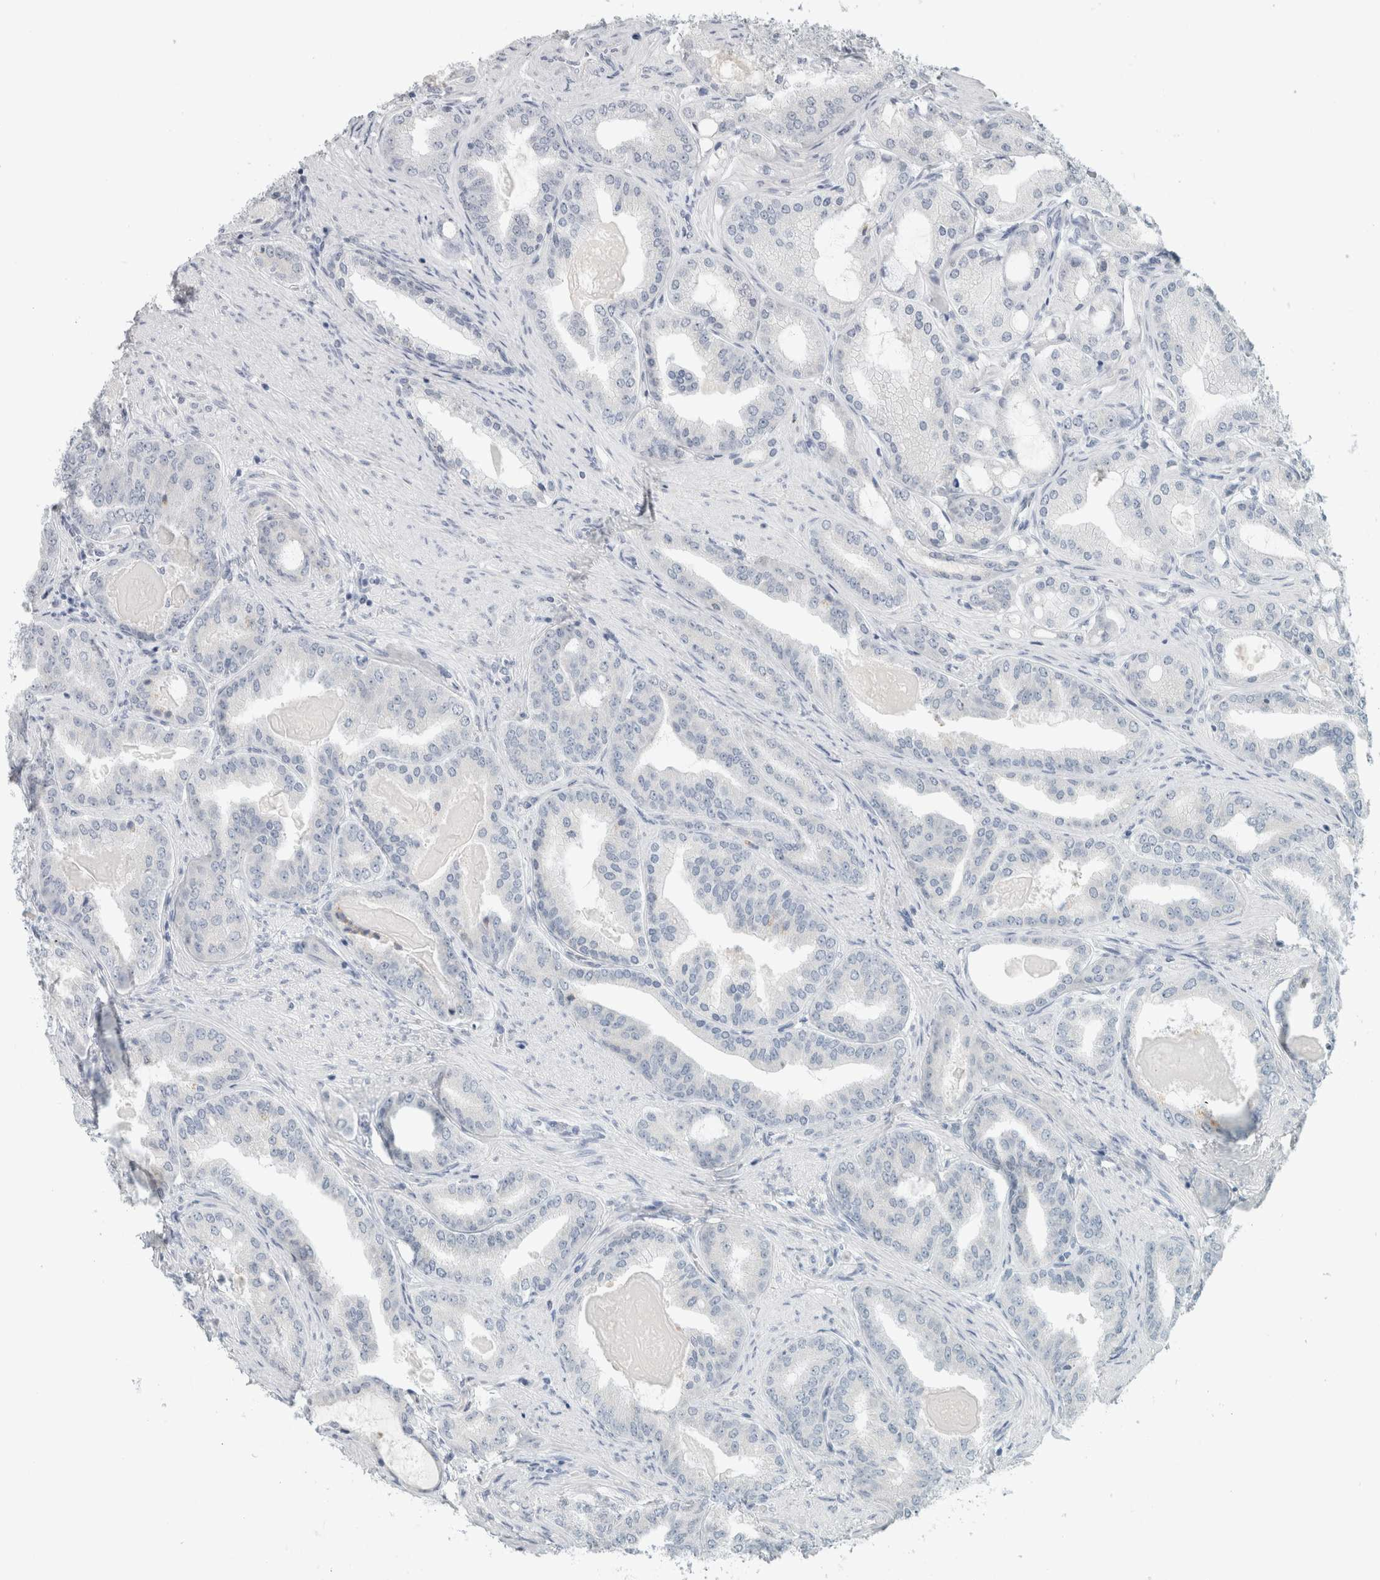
{"staining": {"intensity": "negative", "quantity": "none", "location": "none"}, "tissue": "prostate cancer", "cell_type": "Tumor cells", "image_type": "cancer", "snomed": [{"axis": "morphology", "description": "Adenocarcinoma, High grade"}, {"axis": "topography", "description": "Prostate"}], "caption": "A photomicrograph of human prostate adenocarcinoma (high-grade) is negative for staining in tumor cells.", "gene": "TRIT1", "patient": {"sex": "male", "age": 60}}